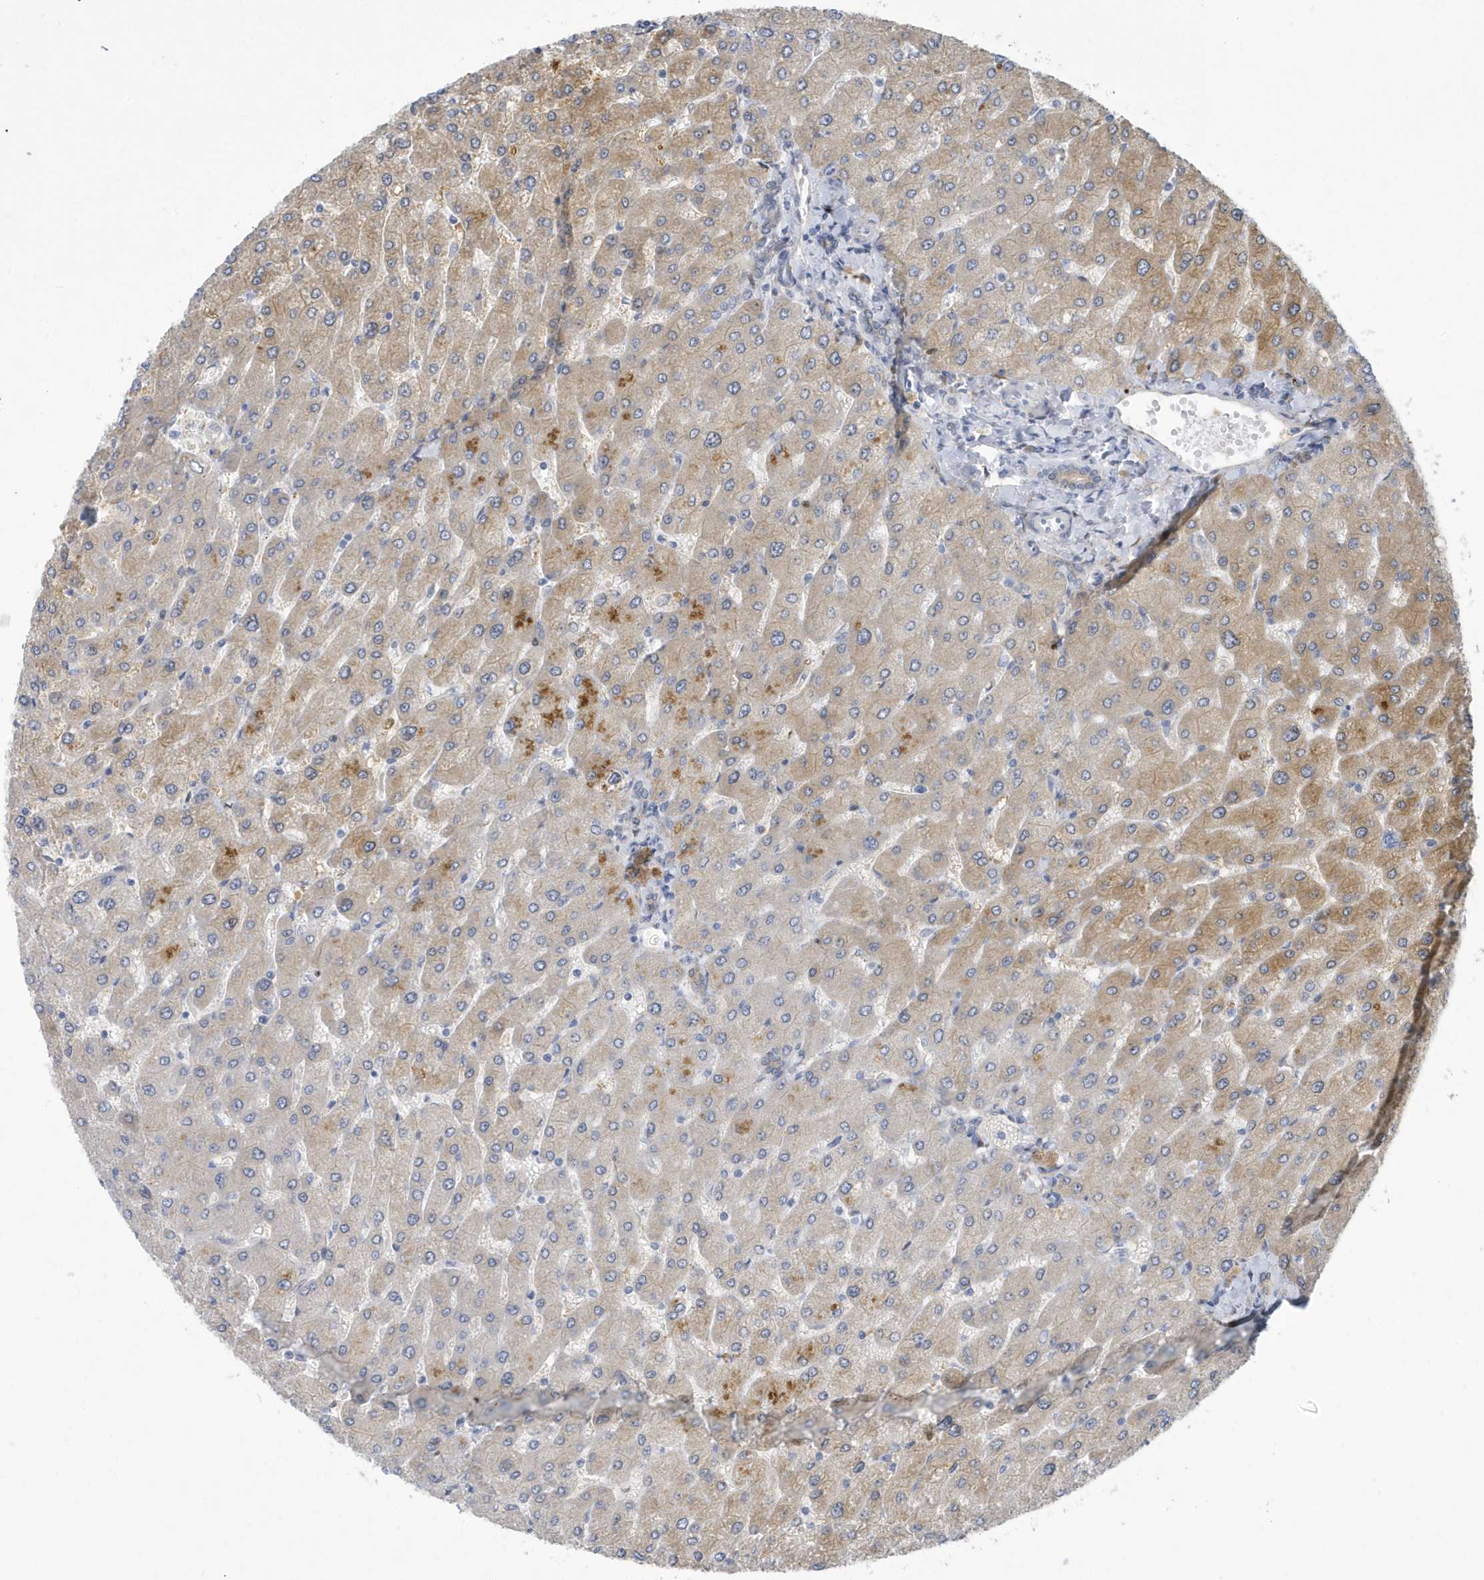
{"staining": {"intensity": "negative", "quantity": "none", "location": "none"}, "tissue": "liver", "cell_type": "Cholangiocytes", "image_type": "normal", "snomed": [{"axis": "morphology", "description": "Normal tissue, NOS"}, {"axis": "topography", "description": "Liver"}], "caption": "This is an immunohistochemistry image of benign liver. There is no staining in cholangiocytes.", "gene": "VTA1", "patient": {"sex": "male", "age": 55}}